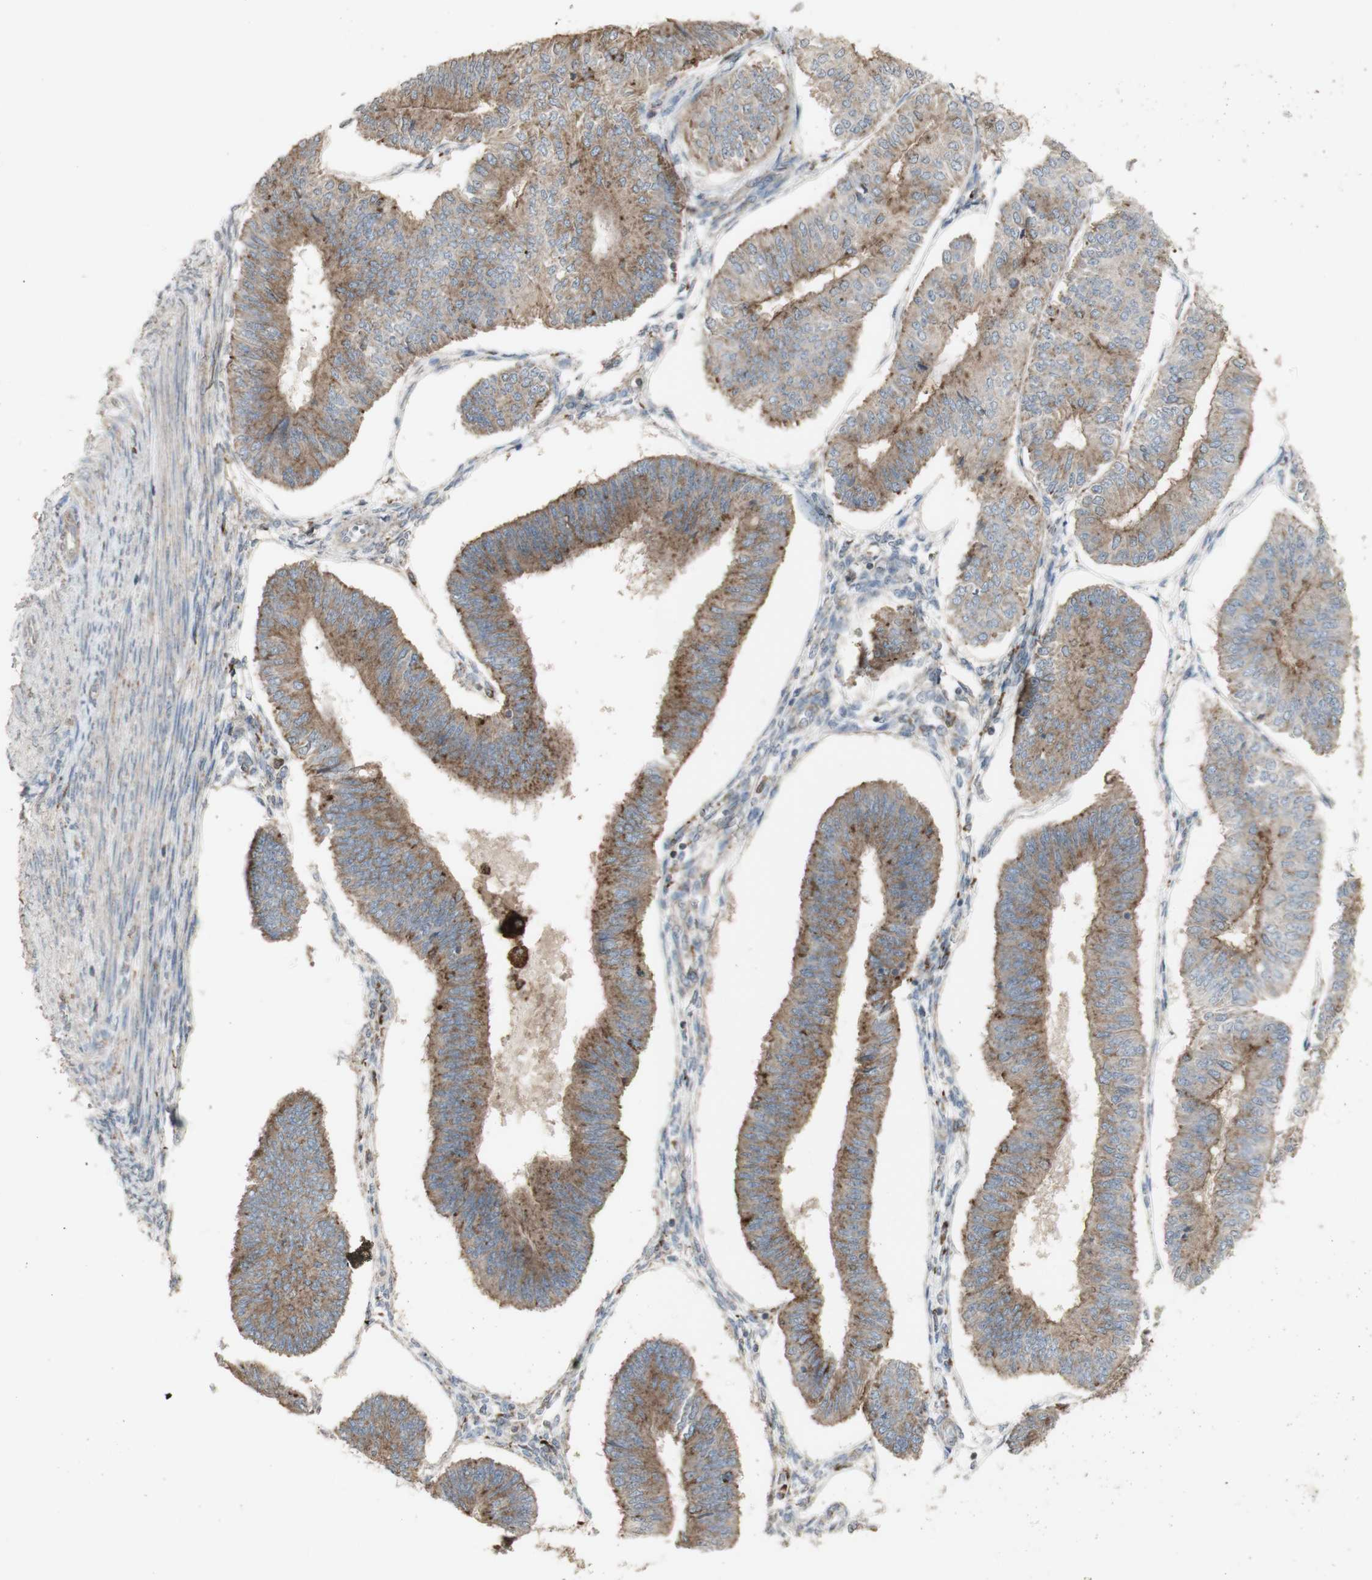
{"staining": {"intensity": "moderate", "quantity": ">75%", "location": "cytoplasmic/membranous"}, "tissue": "endometrial cancer", "cell_type": "Tumor cells", "image_type": "cancer", "snomed": [{"axis": "morphology", "description": "Adenocarcinoma, NOS"}, {"axis": "topography", "description": "Endometrium"}], "caption": "DAB (3,3'-diaminobenzidine) immunohistochemical staining of human endometrial cancer shows moderate cytoplasmic/membranous protein expression in approximately >75% of tumor cells. (Stains: DAB in brown, nuclei in blue, Microscopy: brightfield microscopy at high magnification).", "gene": "ATP6V1E1", "patient": {"sex": "female", "age": 58}}